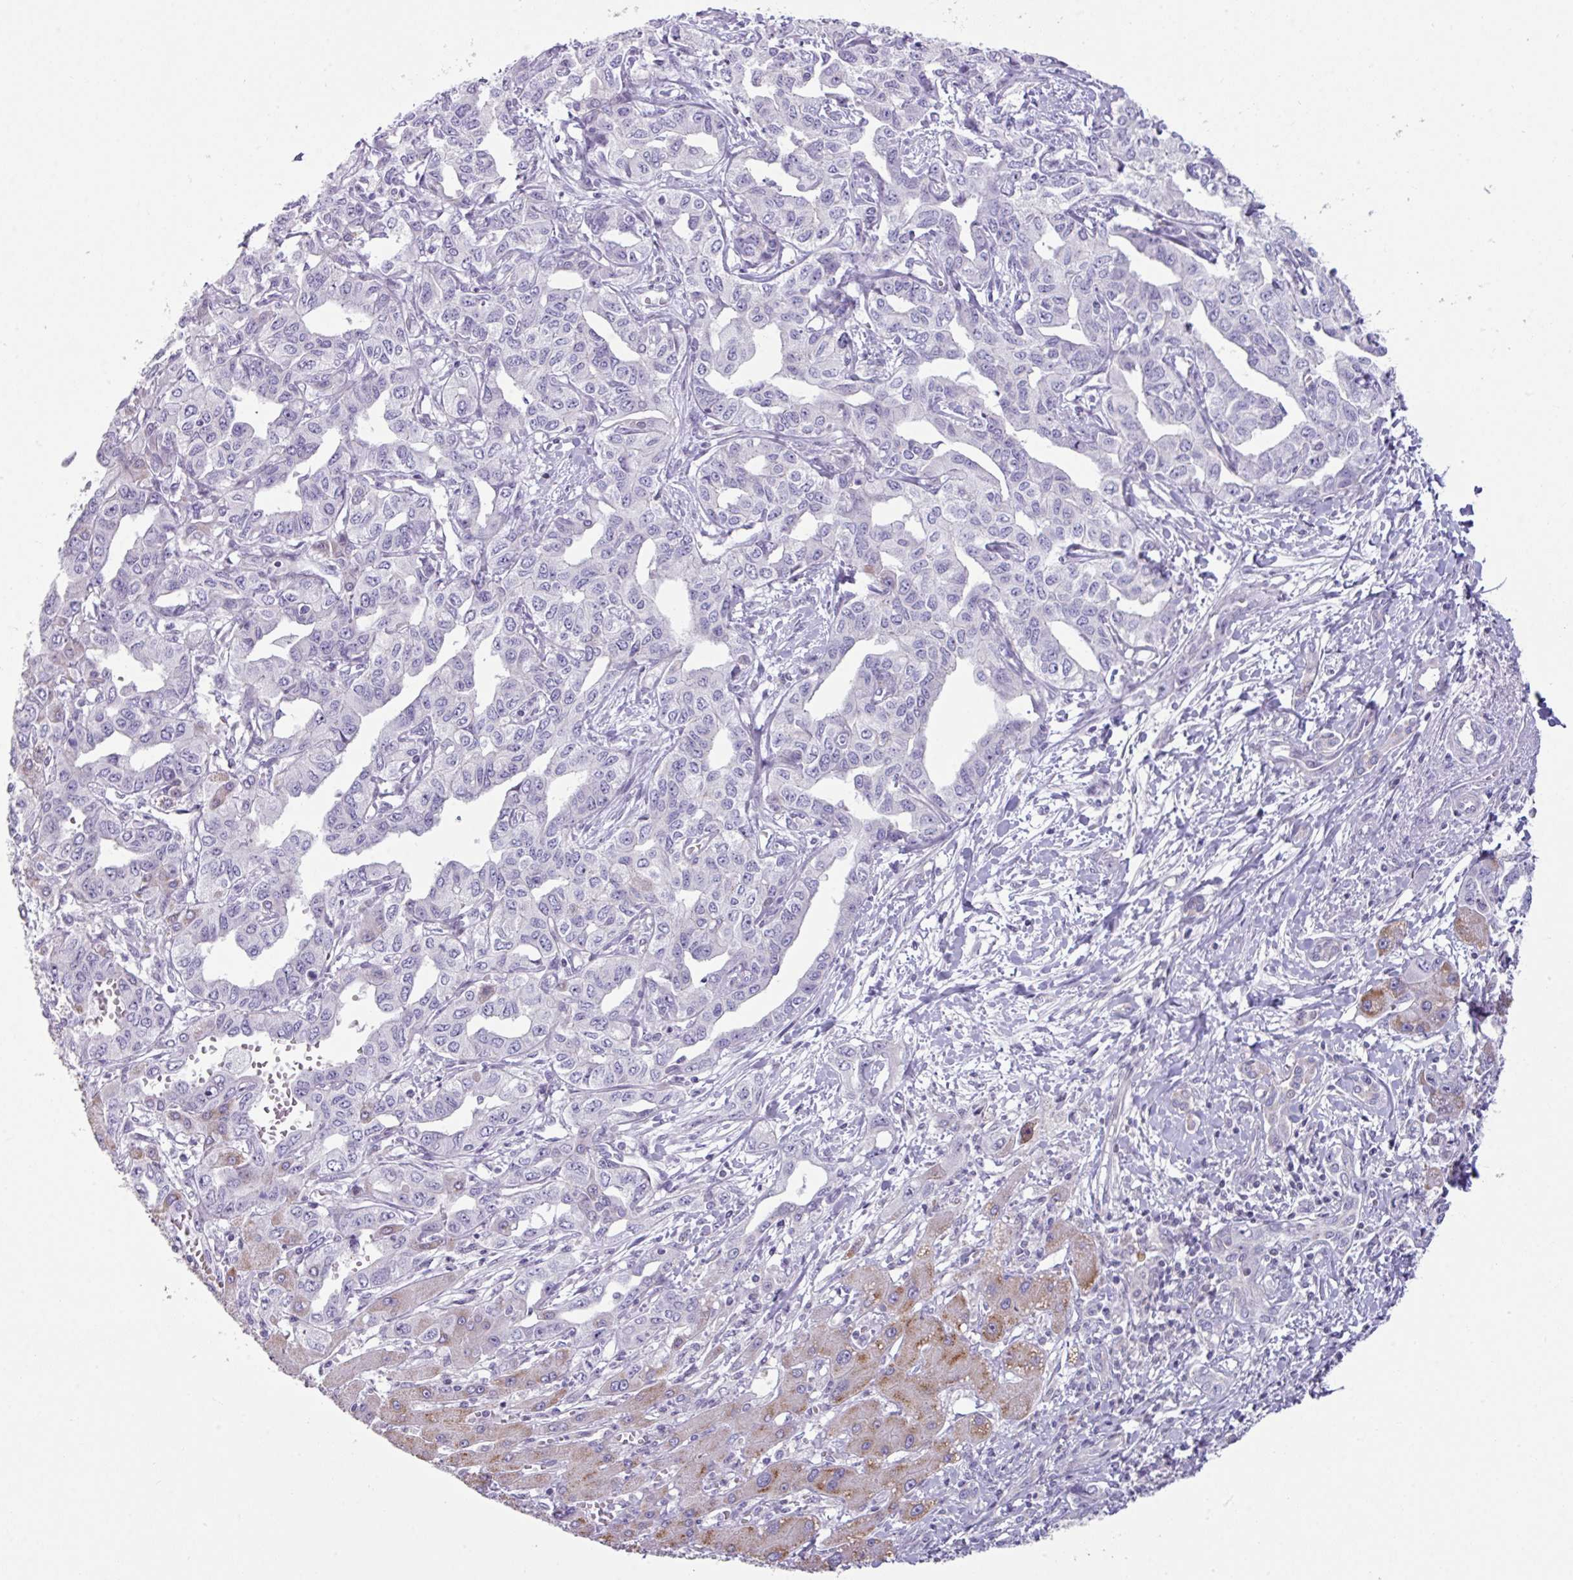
{"staining": {"intensity": "negative", "quantity": "none", "location": "none"}, "tissue": "liver cancer", "cell_type": "Tumor cells", "image_type": "cancer", "snomed": [{"axis": "morphology", "description": "Cholangiocarcinoma"}, {"axis": "topography", "description": "Liver"}], "caption": "Tumor cells are negative for brown protein staining in liver cancer.", "gene": "STAT5A", "patient": {"sex": "male", "age": 59}}